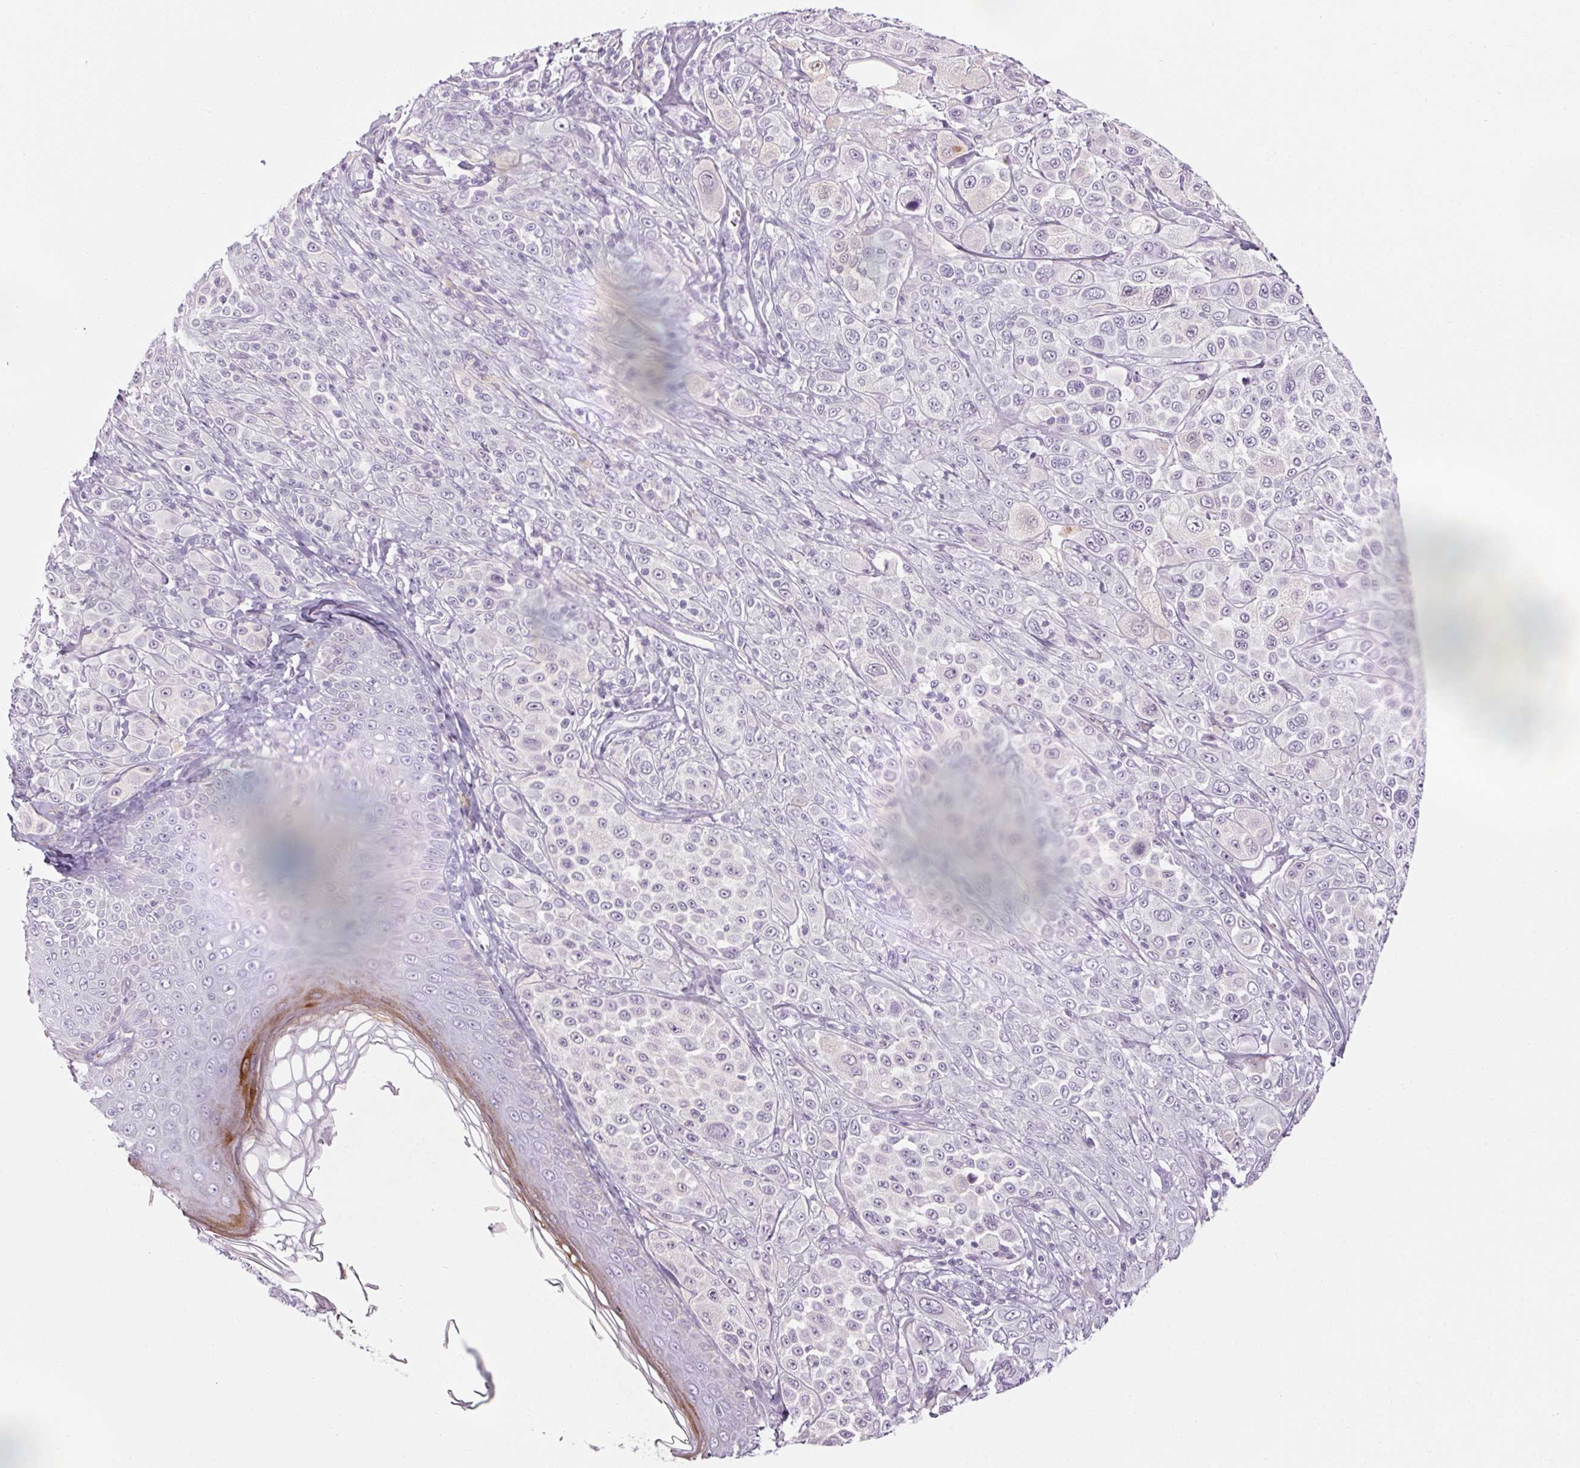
{"staining": {"intensity": "weak", "quantity": "<25%", "location": "cytoplasmic/membranous"}, "tissue": "melanoma", "cell_type": "Tumor cells", "image_type": "cancer", "snomed": [{"axis": "morphology", "description": "Malignant melanoma, NOS"}, {"axis": "topography", "description": "Skin"}], "caption": "Micrograph shows no protein expression in tumor cells of malignant melanoma tissue.", "gene": "RPTN", "patient": {"sex": "male", "age": 67}}